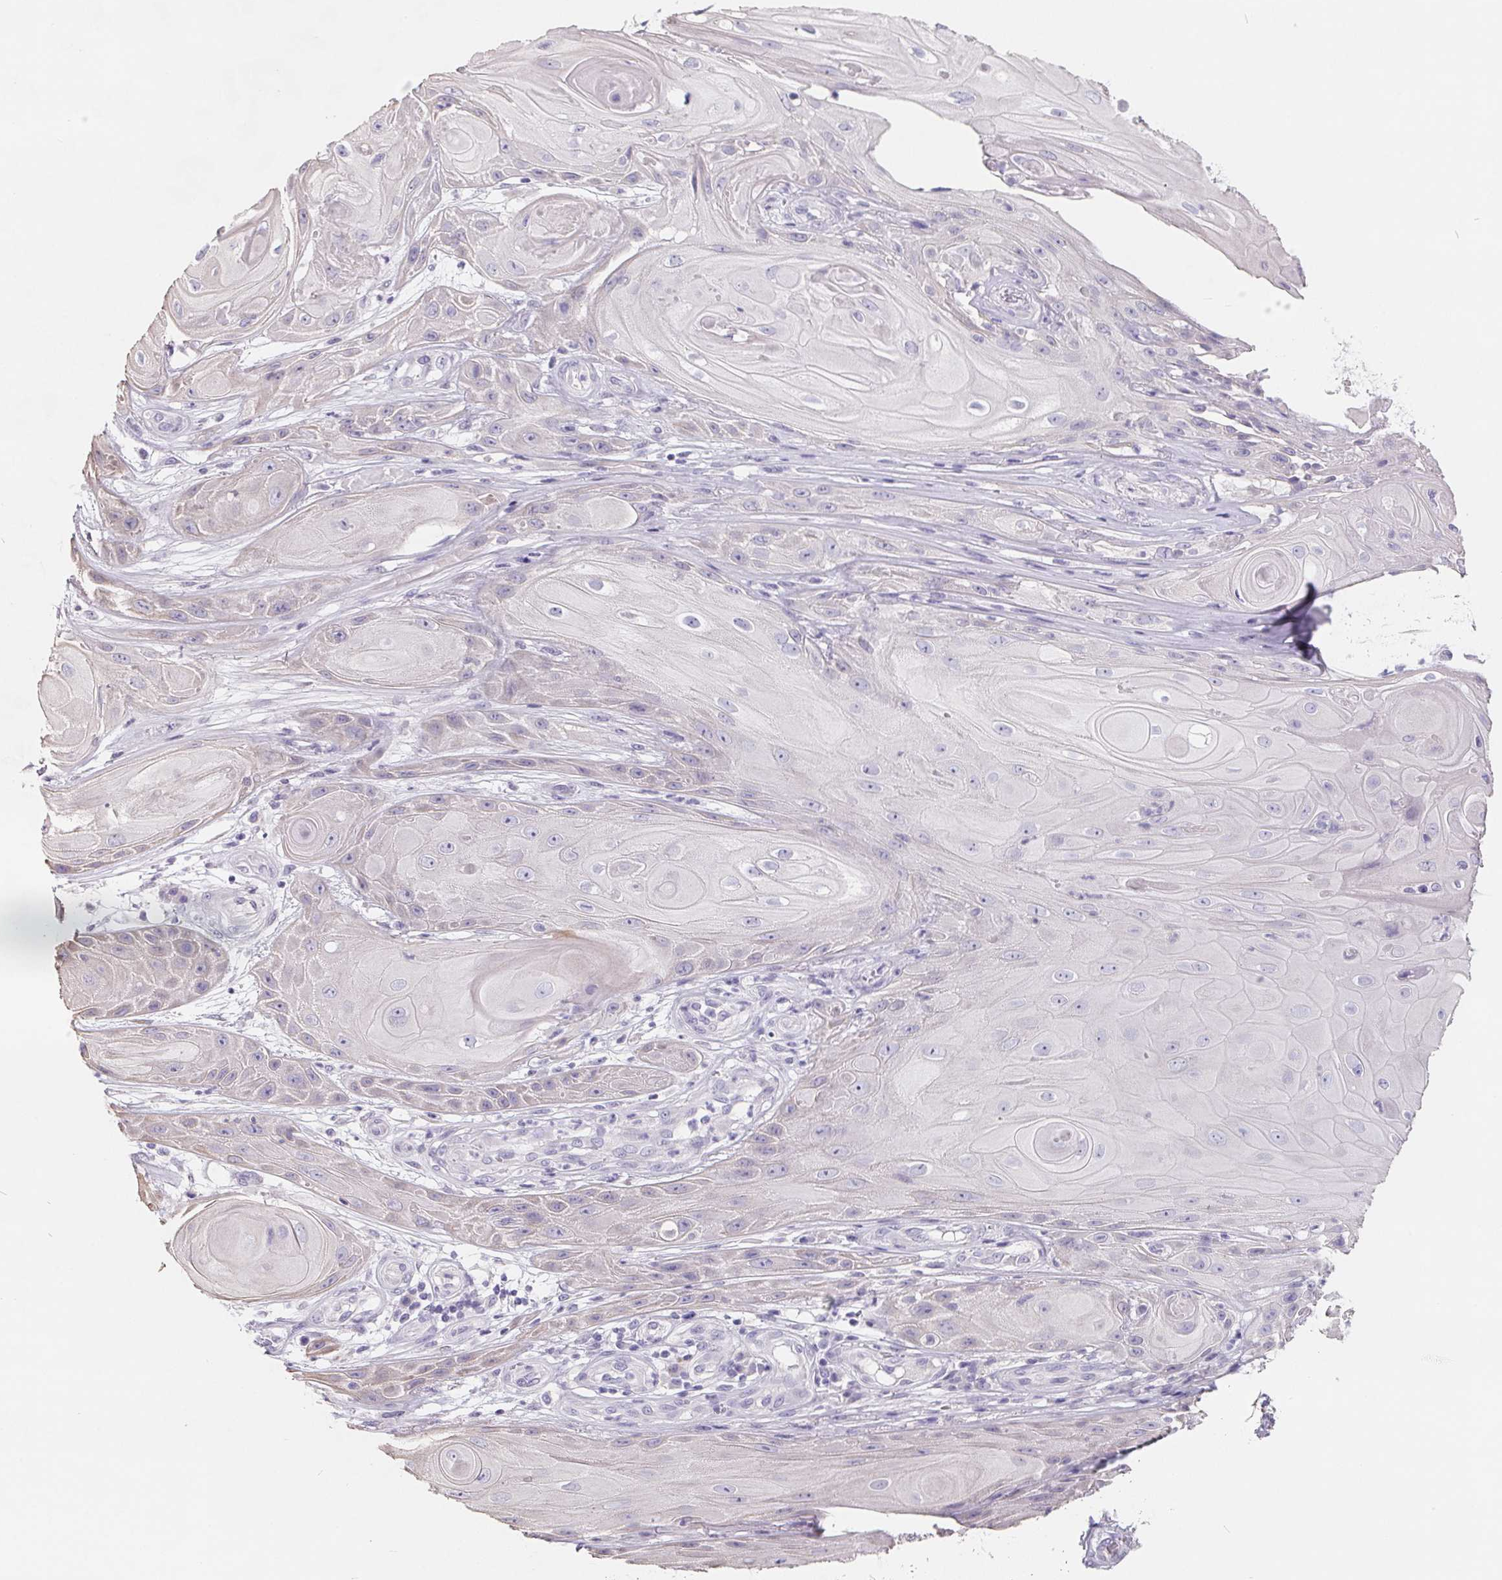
{"staining": {"intensity": "negative", "quantity": "none", "location": "none"}, "tissue": "skin cancer", "cell_type": "Tumor cells", "image_type": "cancer", "snomed": [{"axis": "morphology", "description": "Squamous cell carcinoma, NOS"}, {"axis": "topography", "description": "Skin"}], "caption": "Protein analysis of skin squamous cell carcinoma reveals no significant positivity in tumor cells.", "gene": "FDX1", "patient": {"sex": "male", "age": 62}}